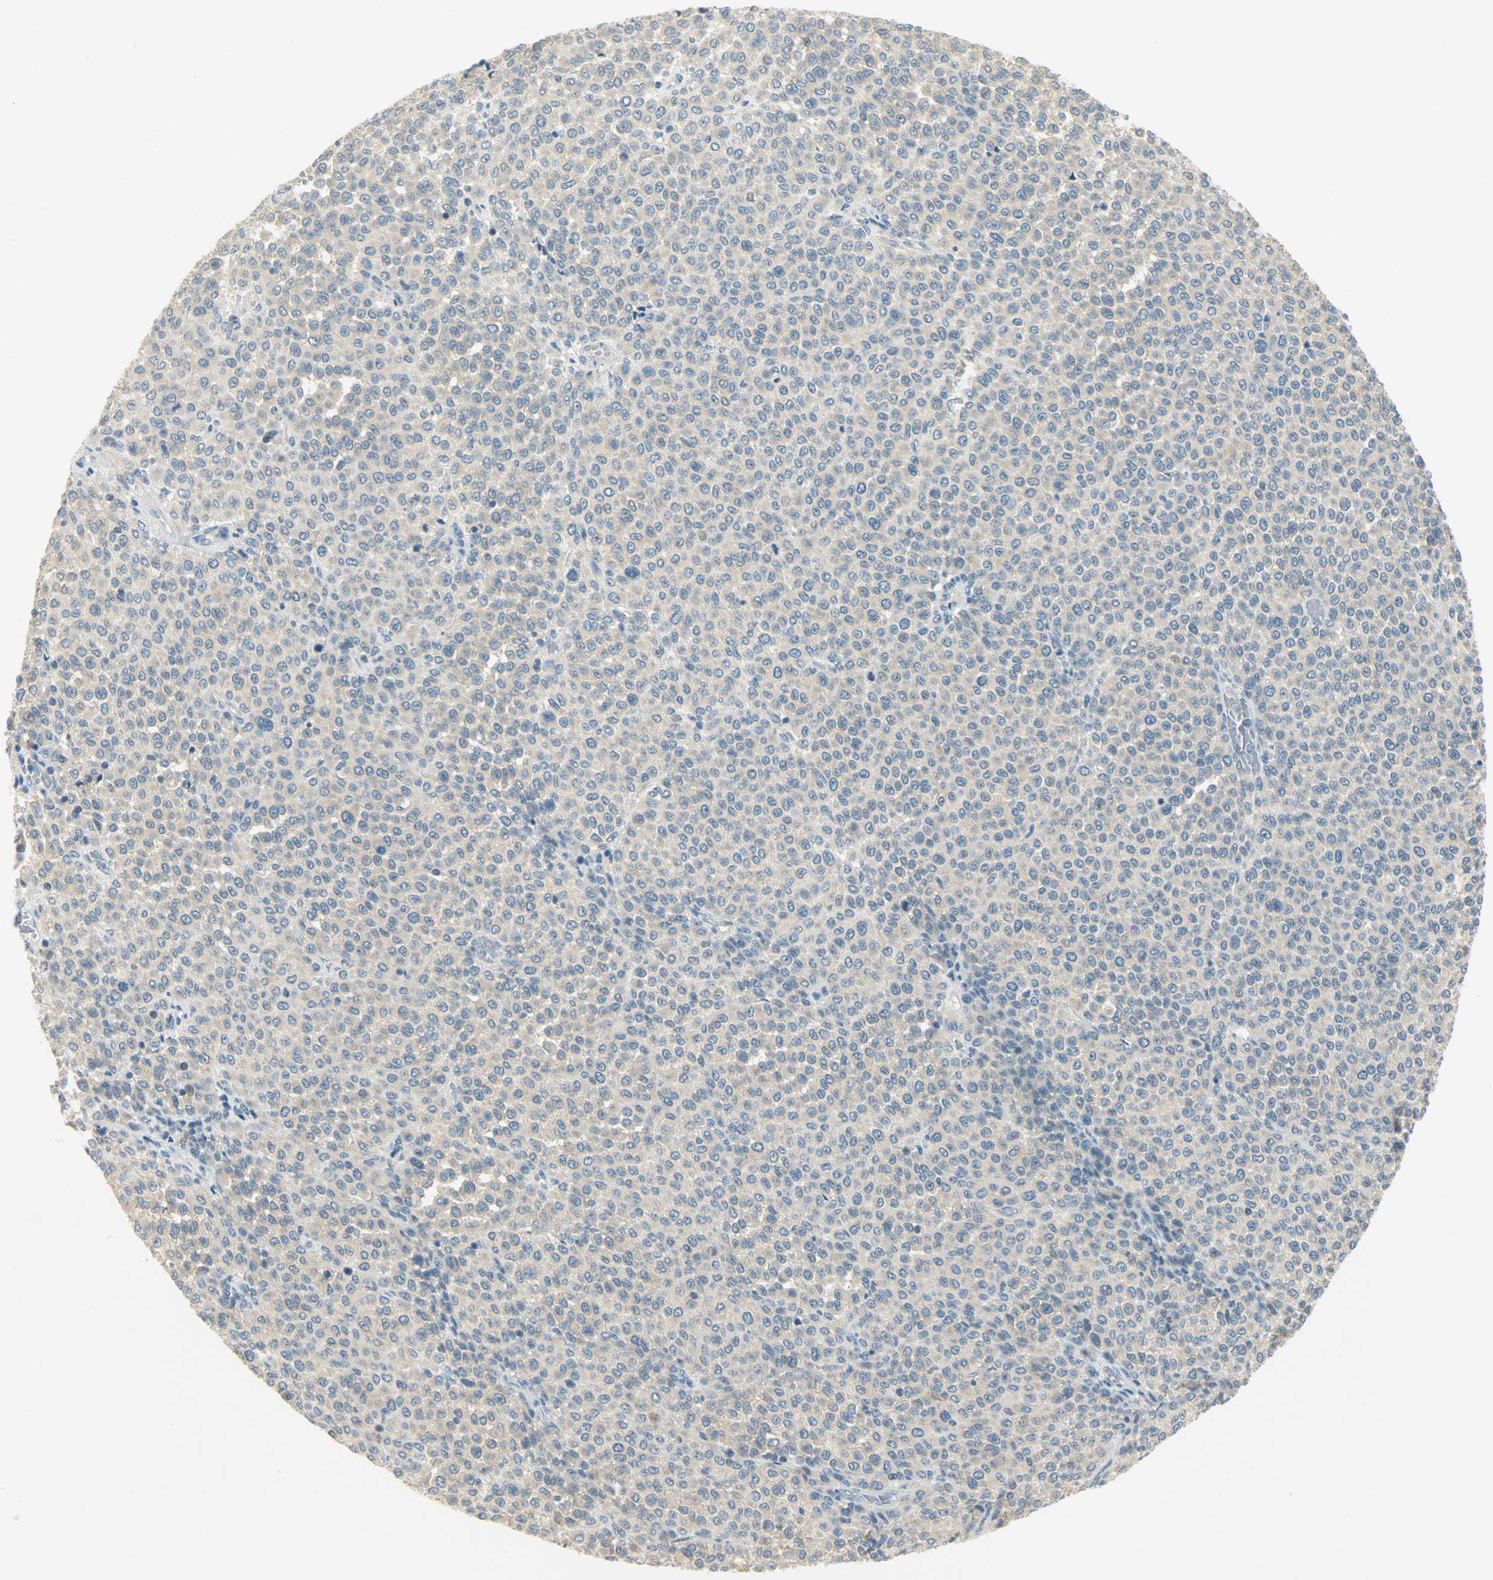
{"staining": {"intensity": "moderate", "quantity": "25%-75%", "location": "cytoplasmic/membranous"}, "tissue": "melanoma", "cell_type": "Tumor cells", "image_type": "cancer", "snomed": [{"axis": "morphology", "description": "Malignant melanoma, Metastatic site"}, {"axis": "topography", "description": "Pancreas"}], "caption": "Immunohistochemistry of human melanoma exhibits medium levels of moderate cytoplasmic/membranous expression in approximately 25%-75% of tumor cells. (brown staining indicates protein expression, while blue staining denotes nuclei).", "gene": "DSG2", "patient": {"sex": "female", "age": 30}}